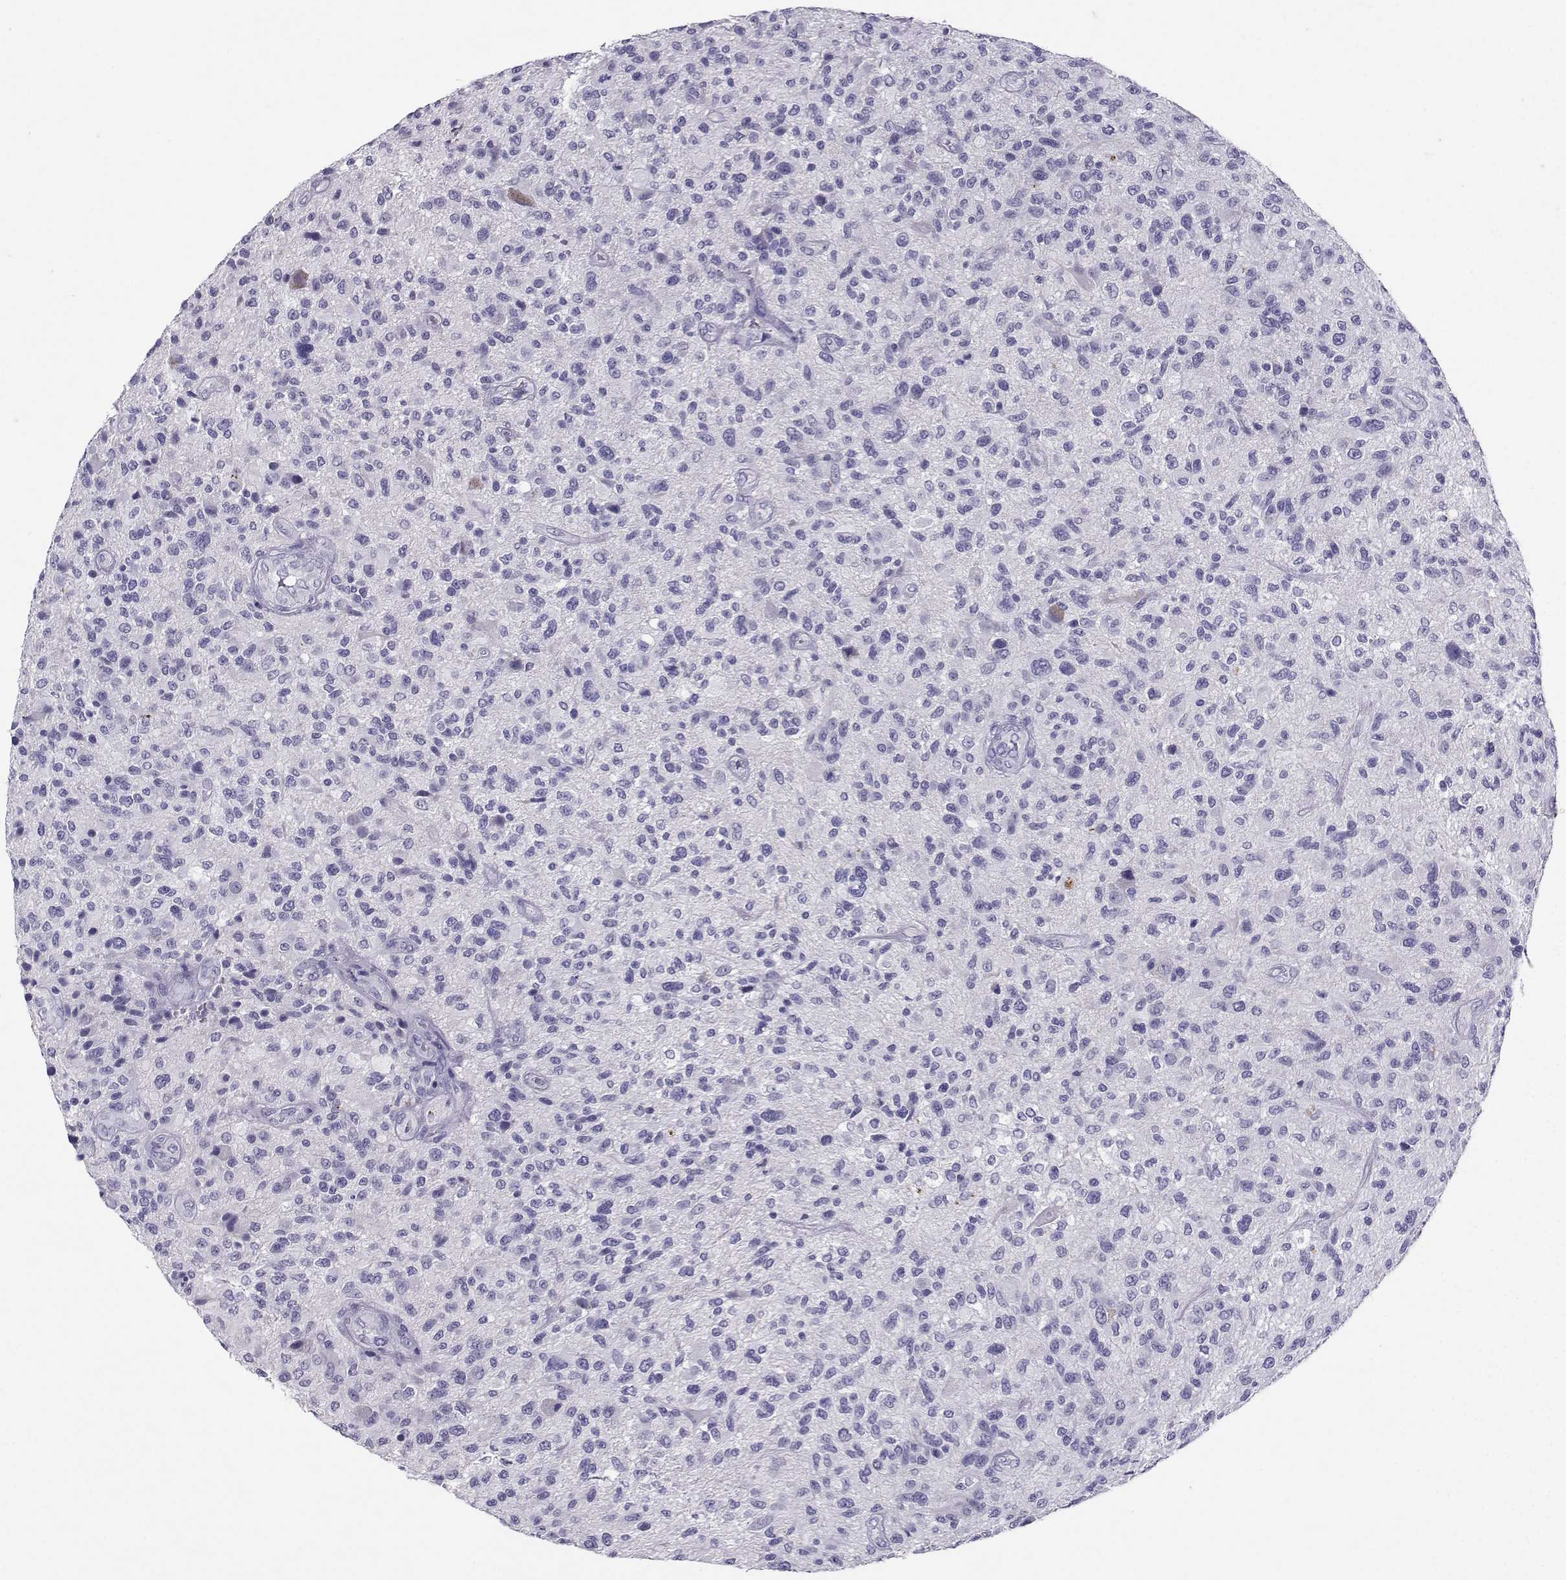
{"staining": {"intensity": "negative", "quantity": "none", "location": "none"}, "tissue": "glioma", "cell_type": "Tumor cells", "image_type": "cancer", "snomed": [{"axis": "morphology", "description": "Glioma, malignant, High grade"}, {"axis": "topography", "description": "Brain"}], "caption": "Tumor cells show no significant positivity in malignant glioma (high-grade).", "gene": "GRIK4", "patient": {"sex": "male", "age": 47}}